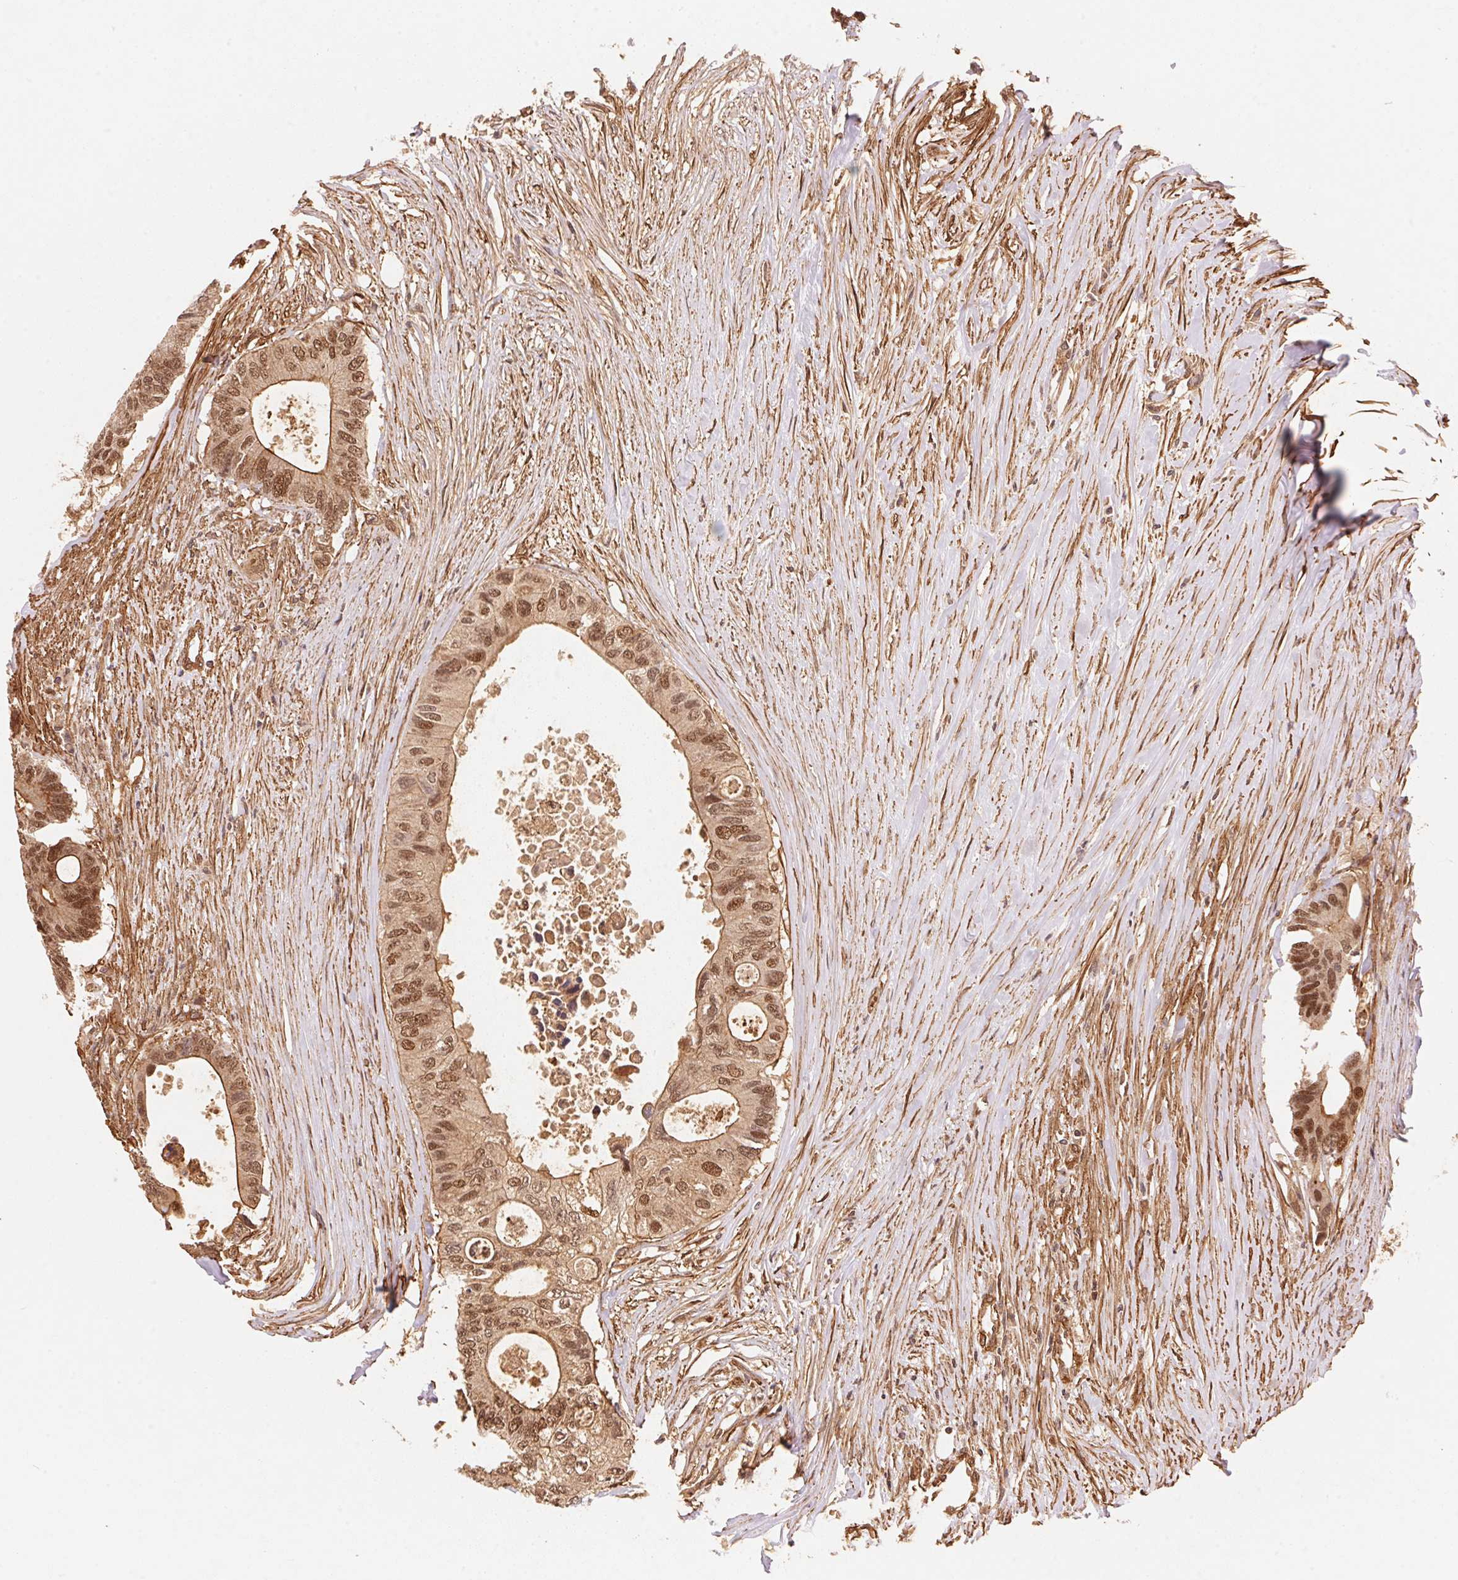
{"staining": {"intensity": "moderate", "quantity": ">75%", "location": "nuclear"}, "tissue": "colorectal cancer", "cell_type": "Tumor cells", "image_type": "cancer", "snomed": [{"axis": "morphology", "description": "Adenocarcinoma, NOS"}, {"axis": "topography", "description": "Colon"}], "caption": "Immunohistochemical staining of human colorectal adenocarcinoma exhibits moderate nuclear protein staining in approximately >75% of tumor cells.", "gene": "TNIP2", "patient": {"sex": "male", "age": 71}}